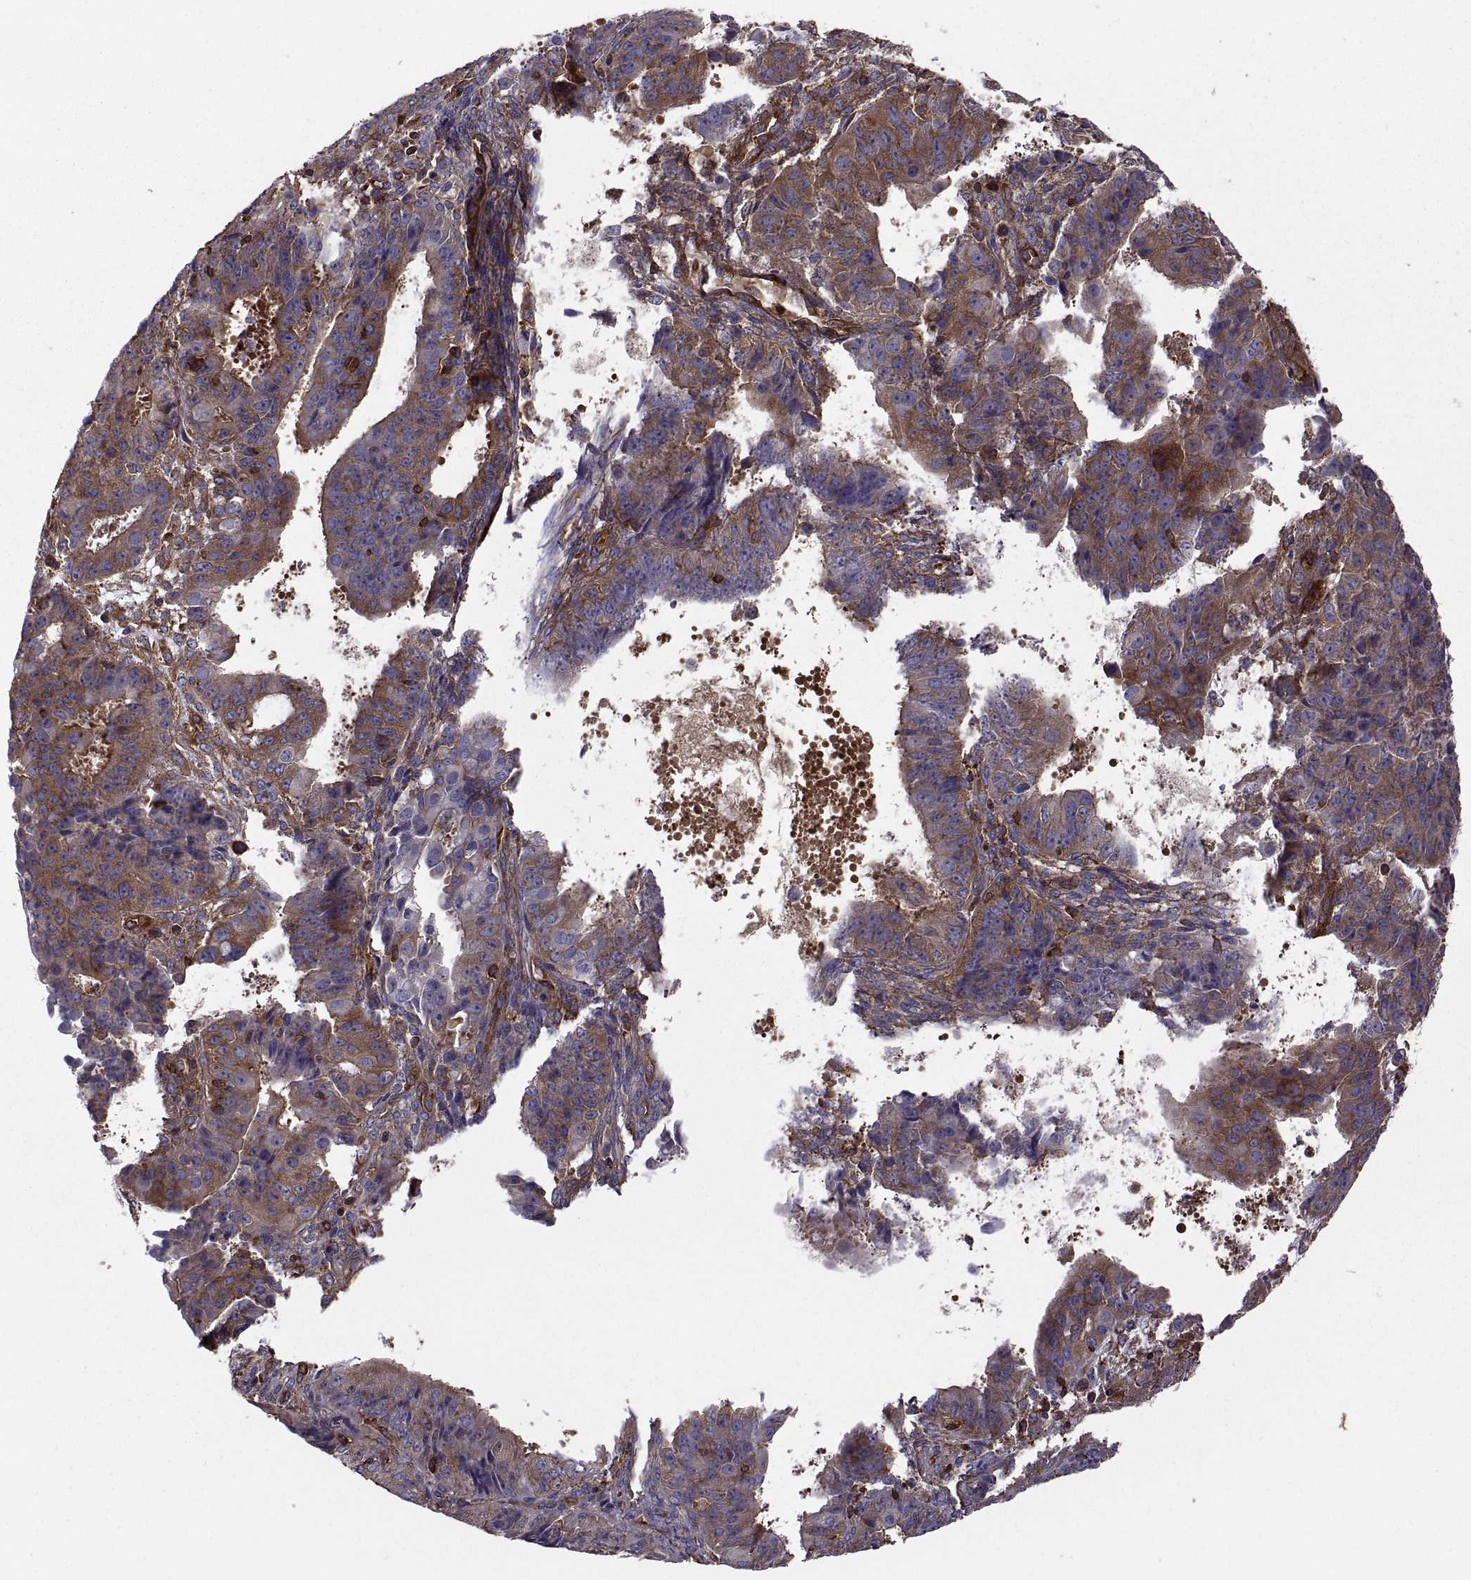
{"staining": {"intensity": "strong", "quantity": "25%-75%", "location": "cytoplasmic/membranous"}, "tissue": "ovarian cancer", "cell_type": "Tumor cells", "image_type": "cancer", "snomed": [{"axis": "morphology", "description": "Carcinoma, endometroid"}, {"axis": "topography", "description": "Ovary"}], "caption": "Immunohistochemistry of endometroid carcinoma (ovarian) reveals high levels of strong cytoplasmic/membranous expression in approximately 25%-75% of tumor cells.", "gene": "MYH9", "patient": {"sex": "female", "age": 42}}